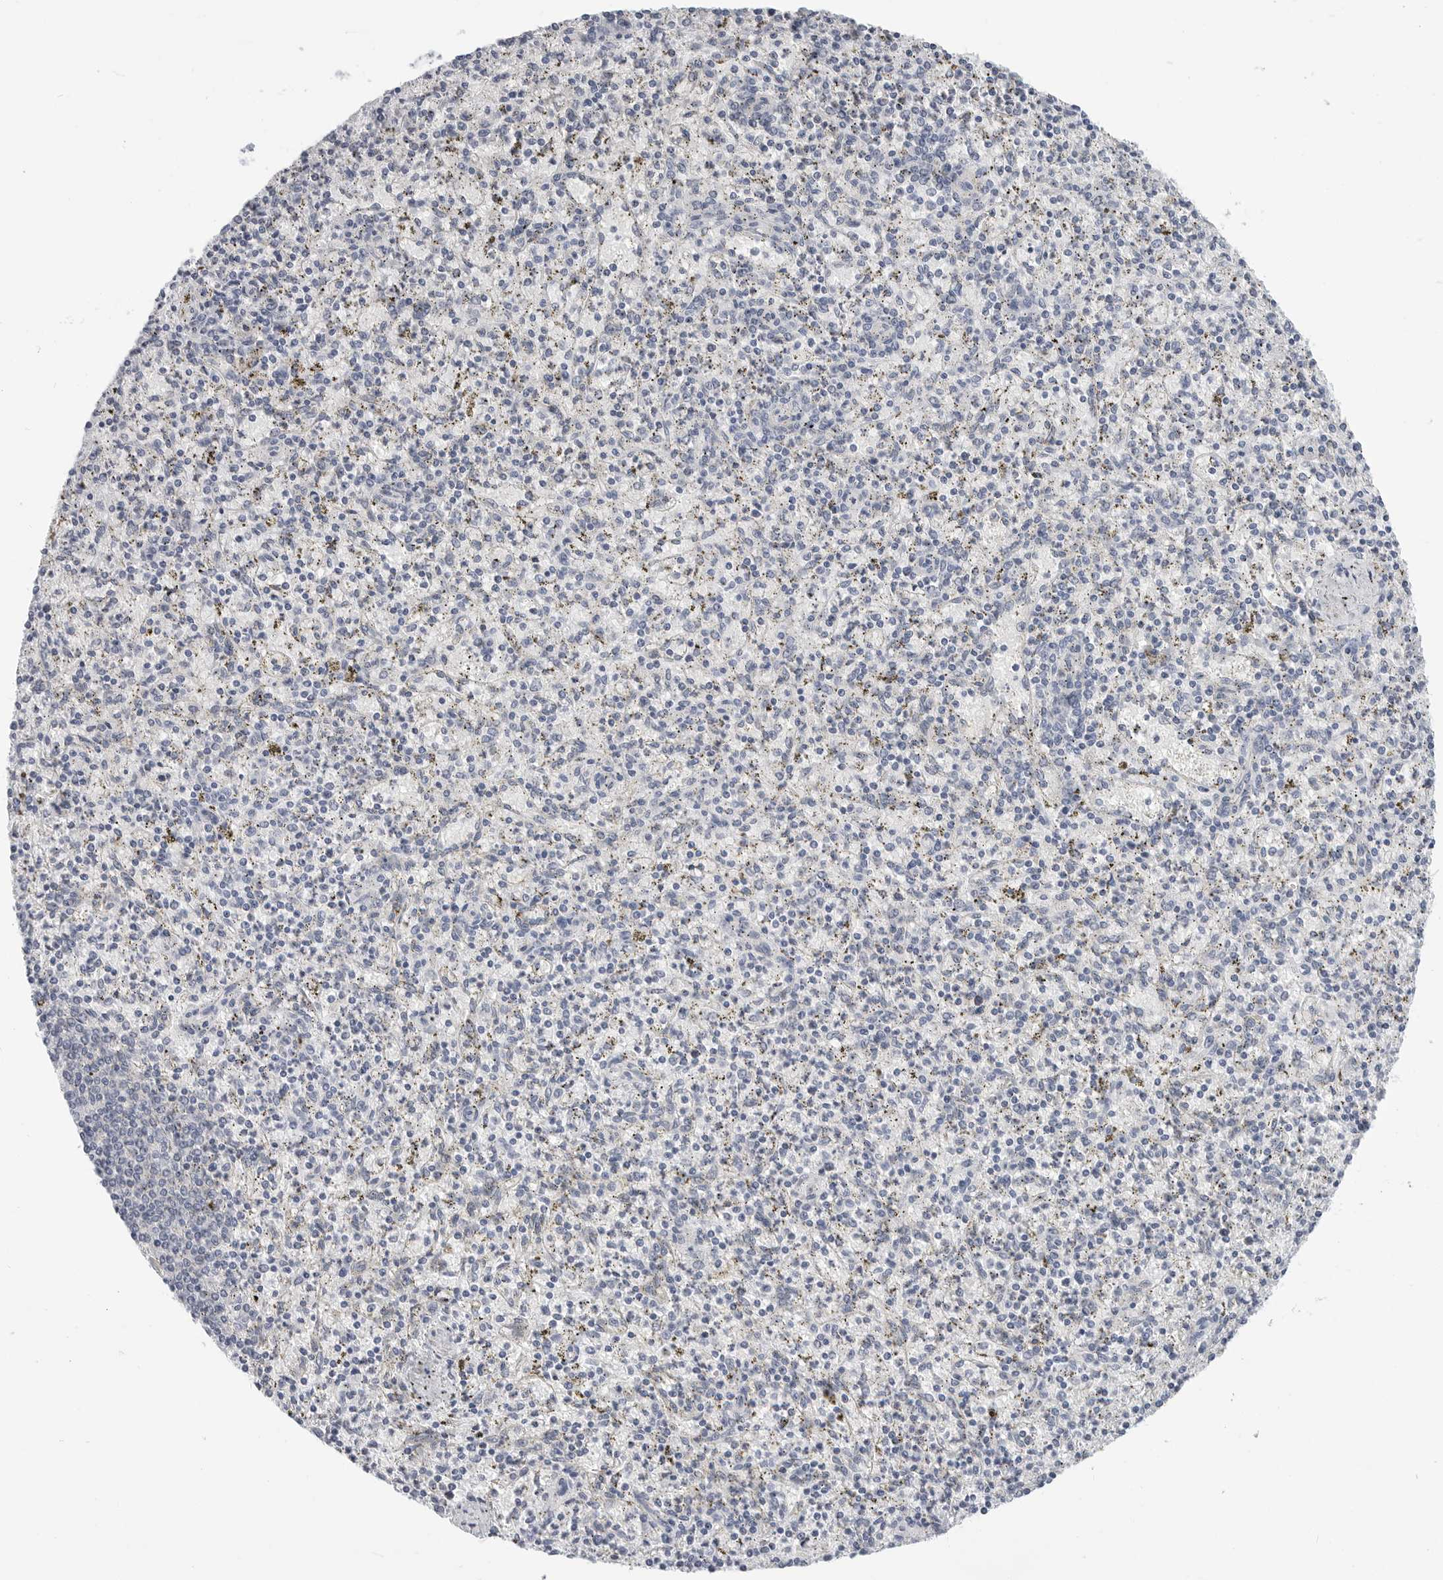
{"staining": {"intensity": "negative", "quantity": "none", "location": "none"}, "tissue": "spleen", "cell_type": "Cells in red pulp", "image_type": "normal", "snomed": [{"axis": "morphology", "description": "Normal tissue, NOS"}, {"axis": "topography", "description": "Spleen"}], "caption": "This is an immunohistochemistry histopathology image of normal spleen. There is no positivity in cells in red pulp.", "gene": "PLN", "patient": {"sex": "male", "age": 72}}